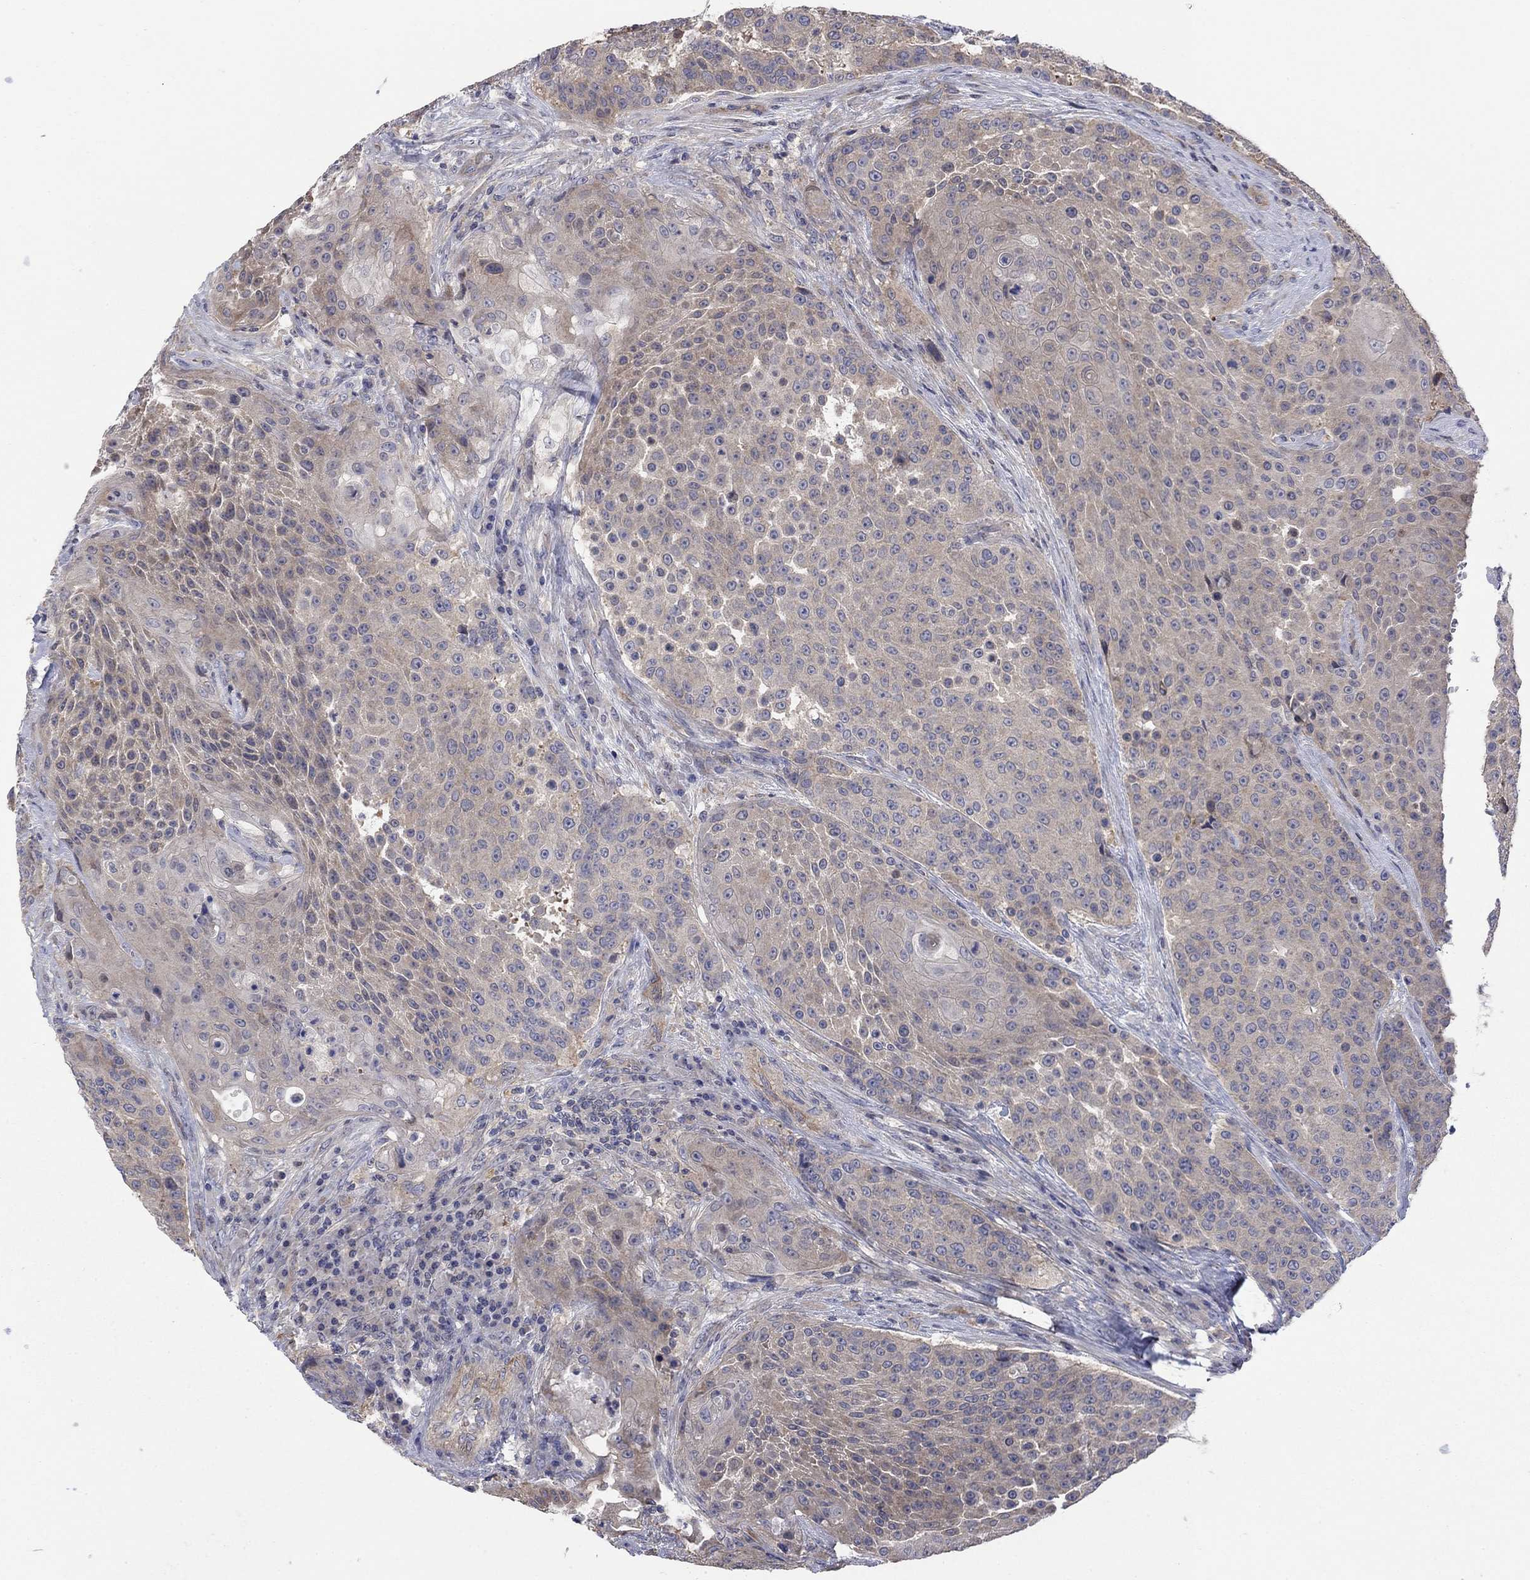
{"staining": {"intensity": "negative", "quantity": "none", "location": "none"}, "tissue": "urothelial cancer", "cell_type": "Tumor cells", "image_type": "cancer", "snomed": [{"axis": "morphology", "description": "Urothelial carcinoma, High grade"}, {"axis": "topography", "description": "Urinary bladder"}], "caption": "High power microscopy image of an immunohistochemistry micrograph of urothelial cancer, revealing no significant staining in tumor cells.", "gene": "PDZD2", "patient": {"sex": "female", "age": 63}}